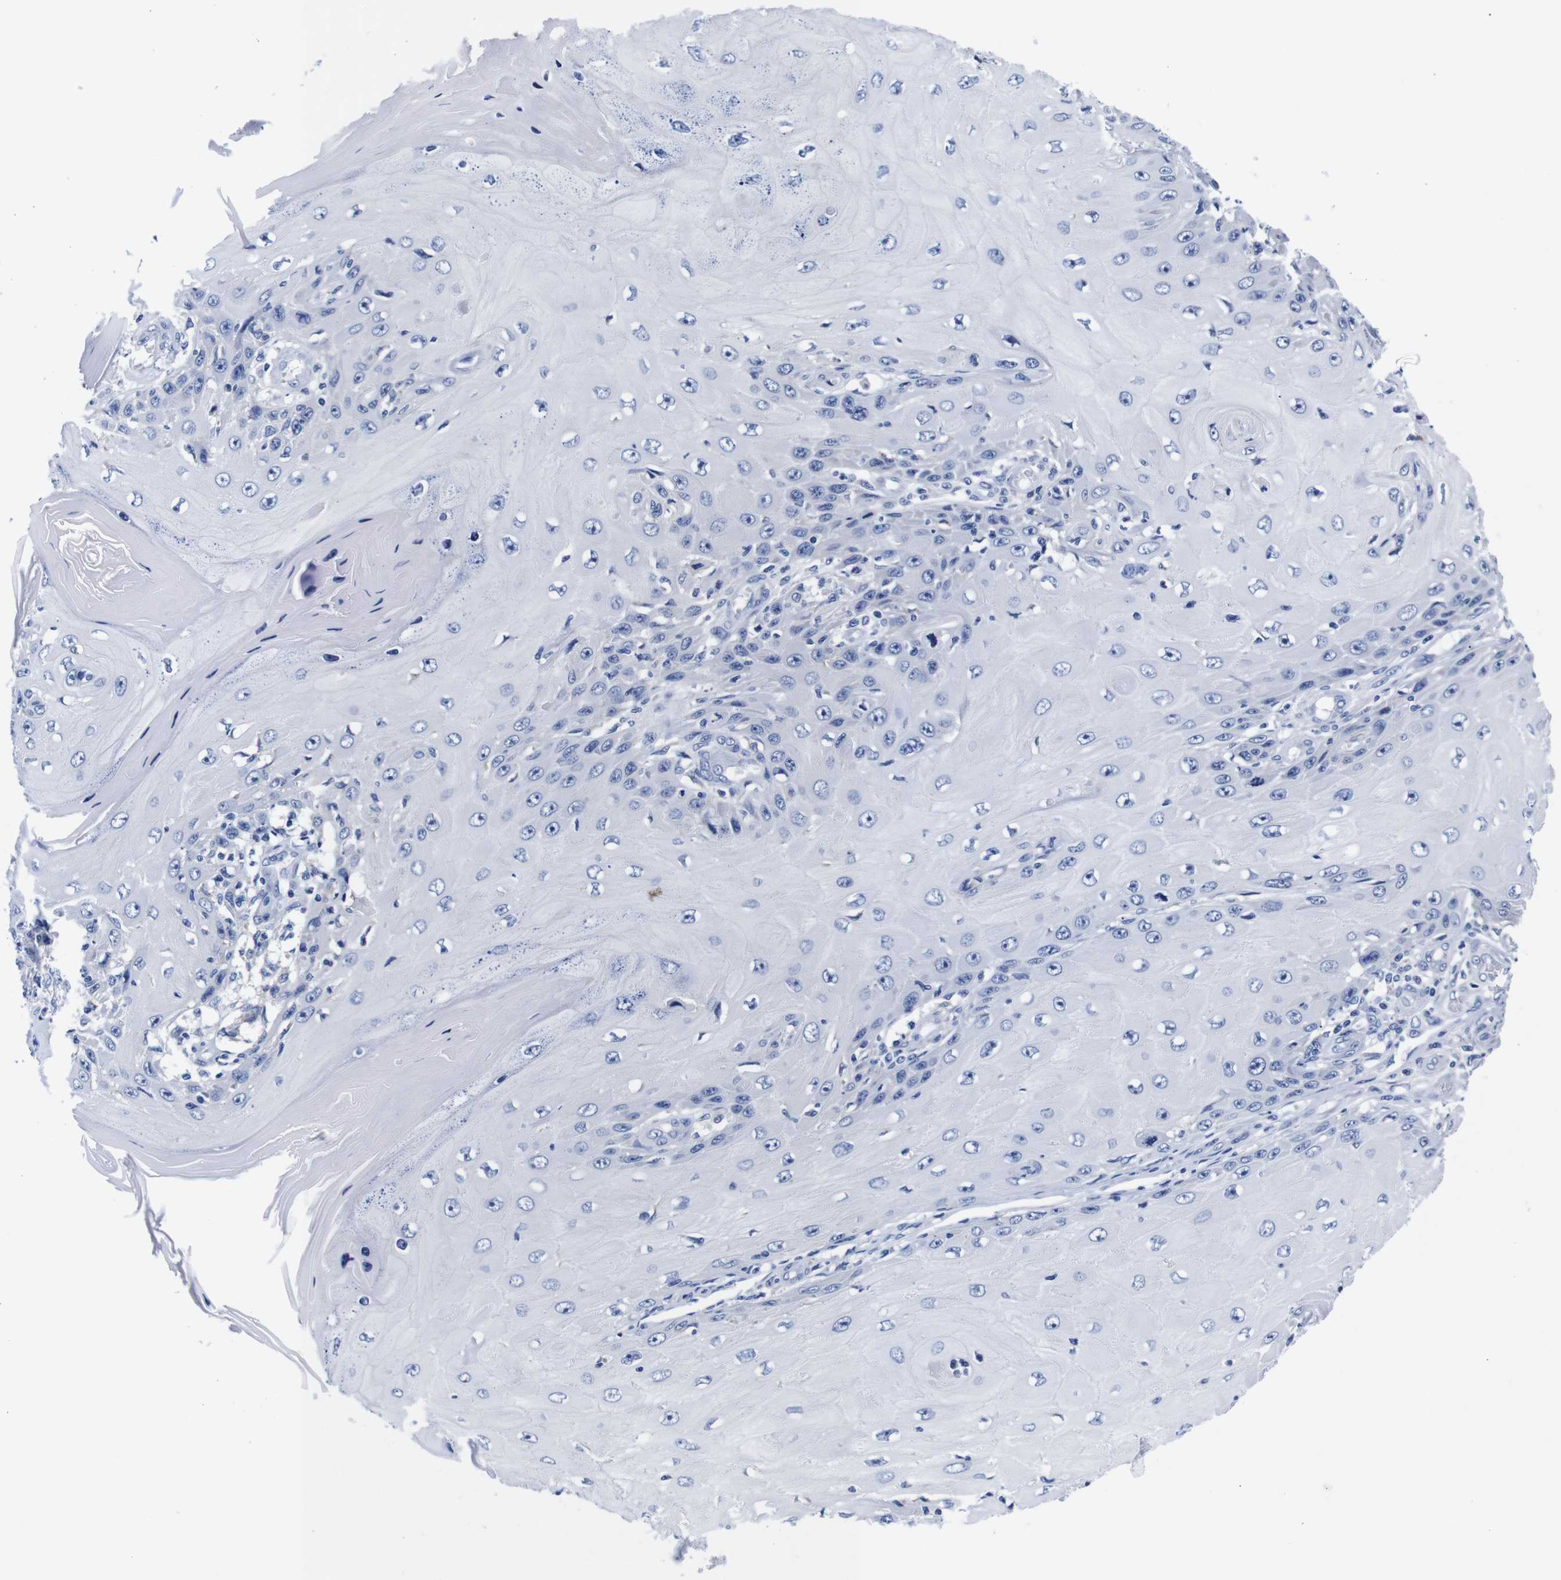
{"staining": {"intensity": "negative", "quantity": "none", "location": "none"}, "tissue": "skin cancer", "cell_type": "Tumor cells", "image_type": "cancer", "snomed": [{"axis": "morphology", "description": "Squamous cell carcinoma, NOS"}, {"axis": "topography", "description": "Skin"}], "caption": "Micrograph shows no significant protein staining in tumor cells of skin squamous cell carcinoma.", "gene": "CLEC4G", "patient": {"sex": "female", "age": 73}}